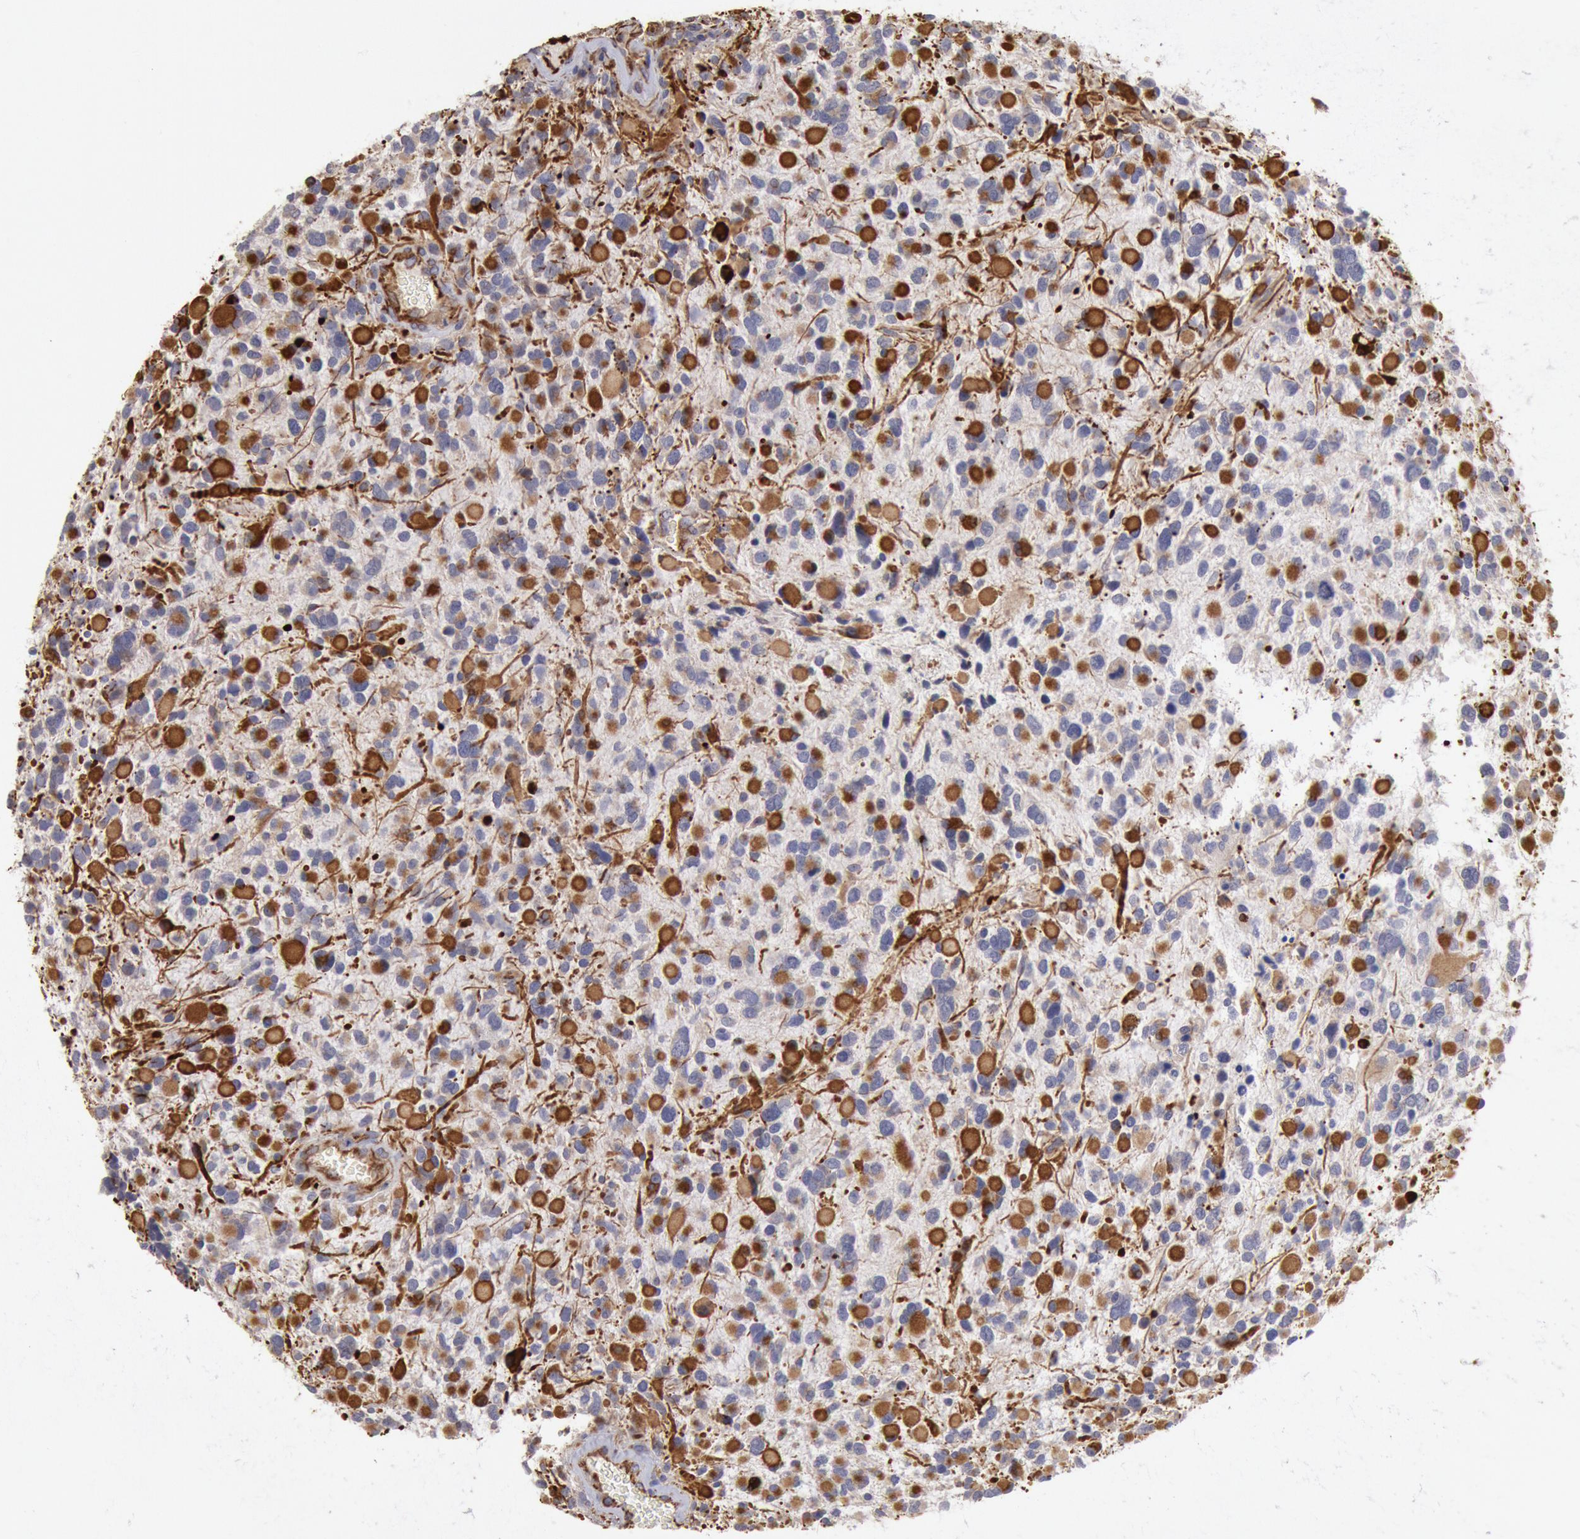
{"staining": {"intensity": "moderate", "quantity": "25%-75%", "location": "cytoplasmic/membranous"}, "tissue": "glioma", "cell_type": "Tumor cells", "image_type": "cancer", "snomed": [{"axis": "morphology", "description": "Glioma, malignant, High grade"}, {"axis": "topography", "description": "Brain"}], "caption": "Immunohistochemical staining of malignant glioma (high-grade) reveals medium levels of moderate cytoplasmic/membranous expression in approximately 25%-75% of tumor cells.", "gene": "RNF139", "patient": {"sex": "female", "age": 37}}